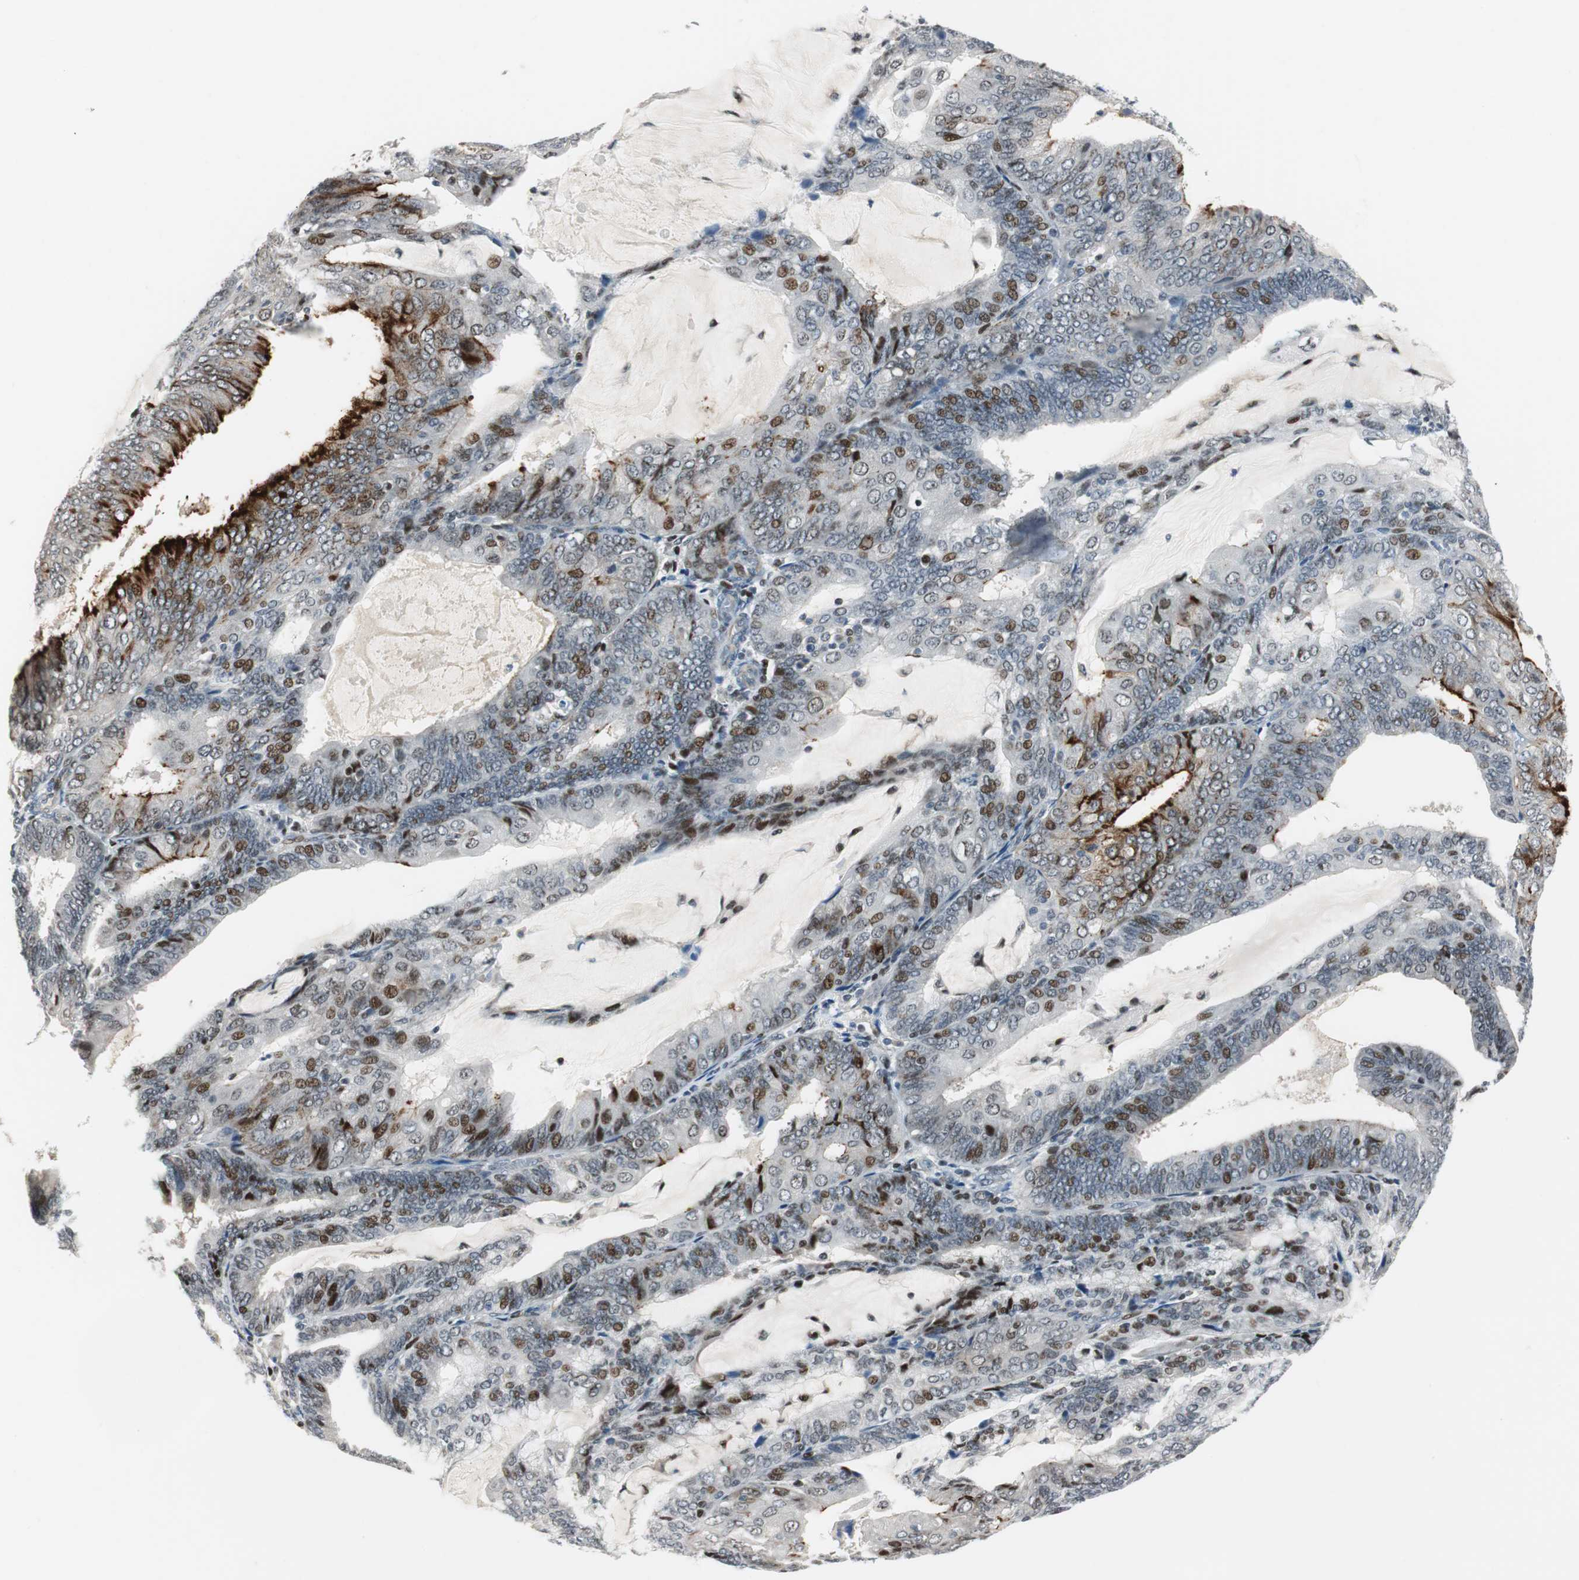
{"staining": {"intensity": "moderate", "quantity": "25%-75%", "location": "nuclear"}, "tissue": "endometrial cancer", "cell_type": "Tumor cells", "image_type": "cancer", "snomed": [{"axis": "morphology", "description": "Adenocarcinoma, NOS"}, {"axis": "topography", "description": "Endometrium"}], "caption": "A photomicrograph of human endometrial cancer stained for a protein displays moderate nuclear brown staining in tumor cells. Using DAB (brown) and hematoxylin (blue) stains, captured at high magnification using brightfield microscopy.", "gene": "RAD1", "patient": {"sex": "female", "age": 81}}